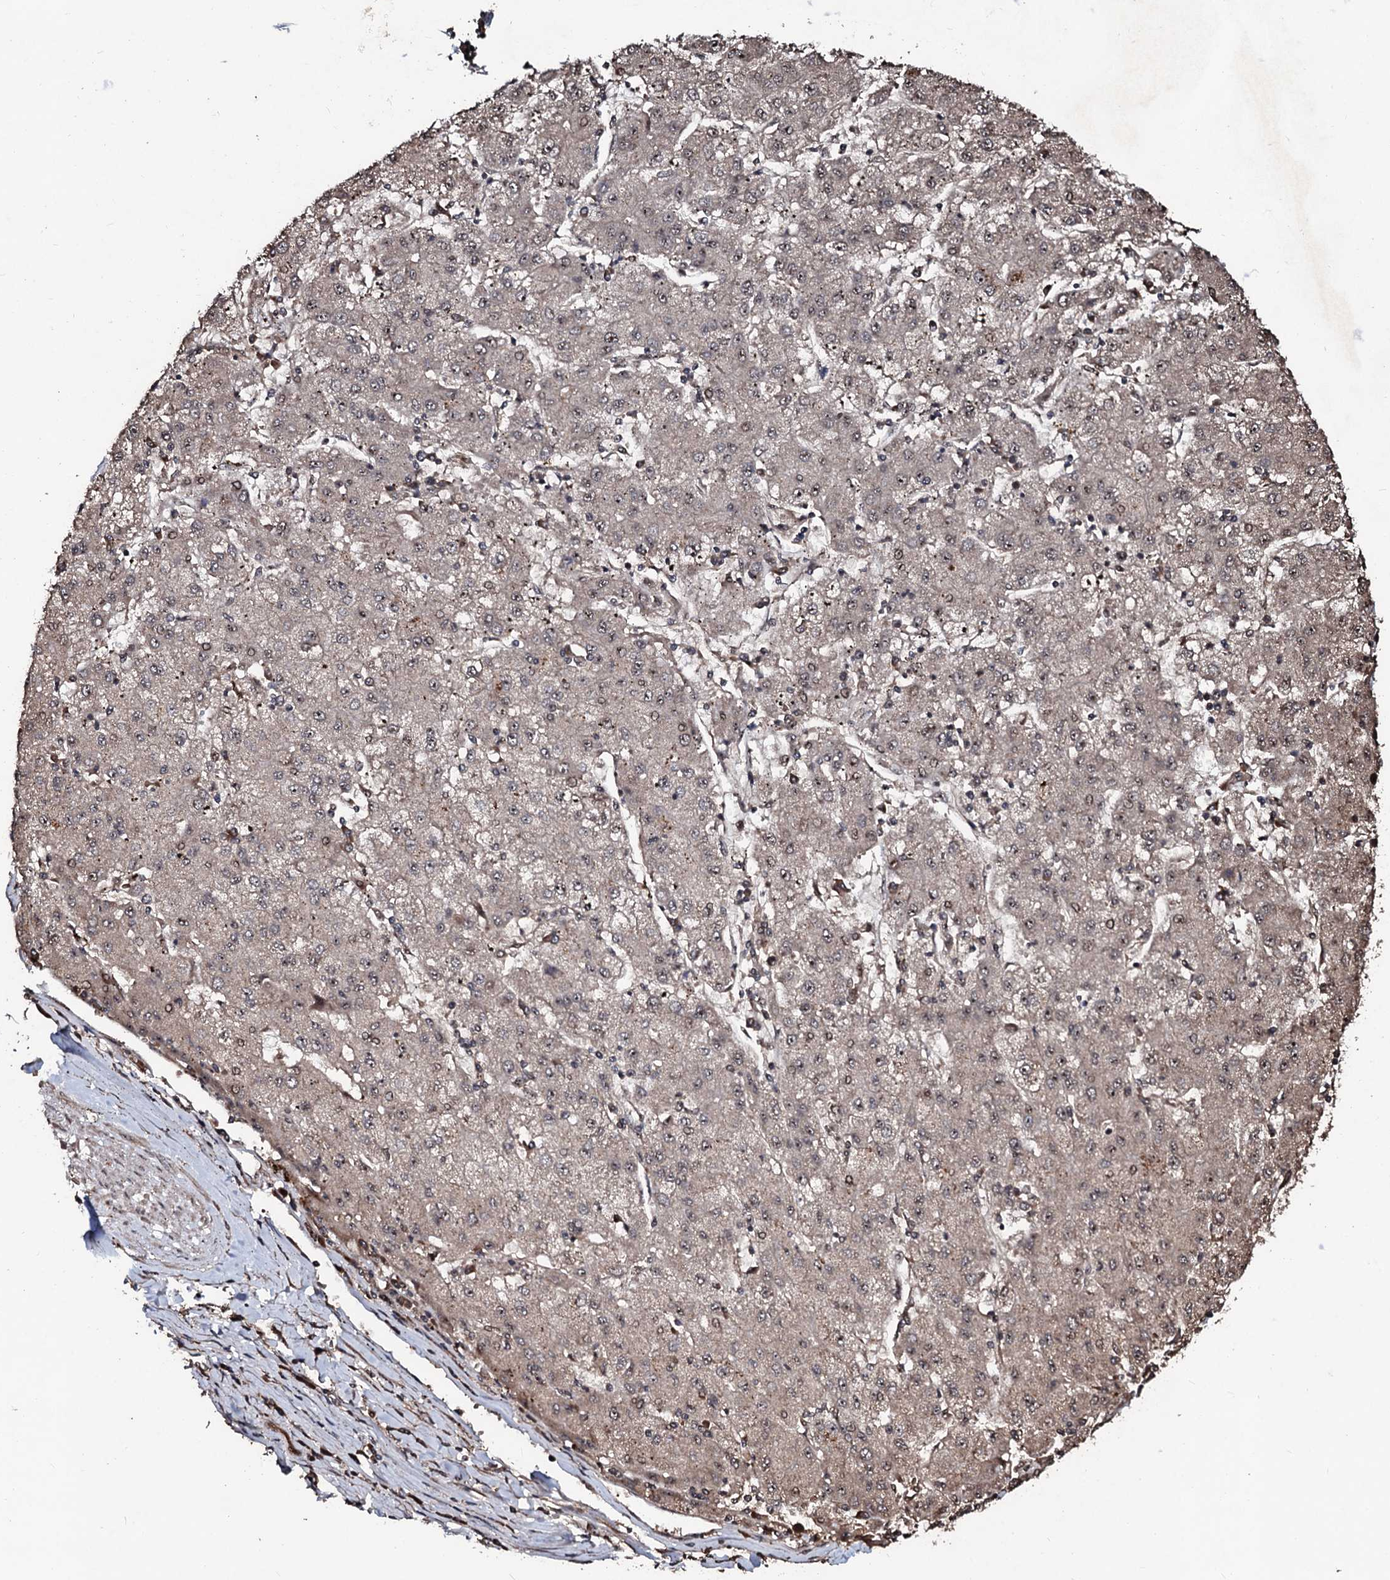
{"staining": {"intensity": "weak", "quantity": "25%-75%", "location": "cytoplasmic/membranous,nuclear"}, "tissue": "liver cancer", "cell_type": "Tumor cells", "image_type": "cancer", "snomed": [{"axis": "morphology", "description": "Carcinoma, Hepatocellular, NOS"}, {"axis": "topography", "description": "Liver"}], "caption": "Hepatocellular carcinoma (liver) stained for a protein displays weak cytoplasmic/membranous and nuclear positivity in tumor cells. (DAB (3,3'-diaminobenzidine) IHC, brown staining for protein, blue staining for nuclei).", "gene": "SUPT7L", "patient": {"sex": "male", "age": 72}}